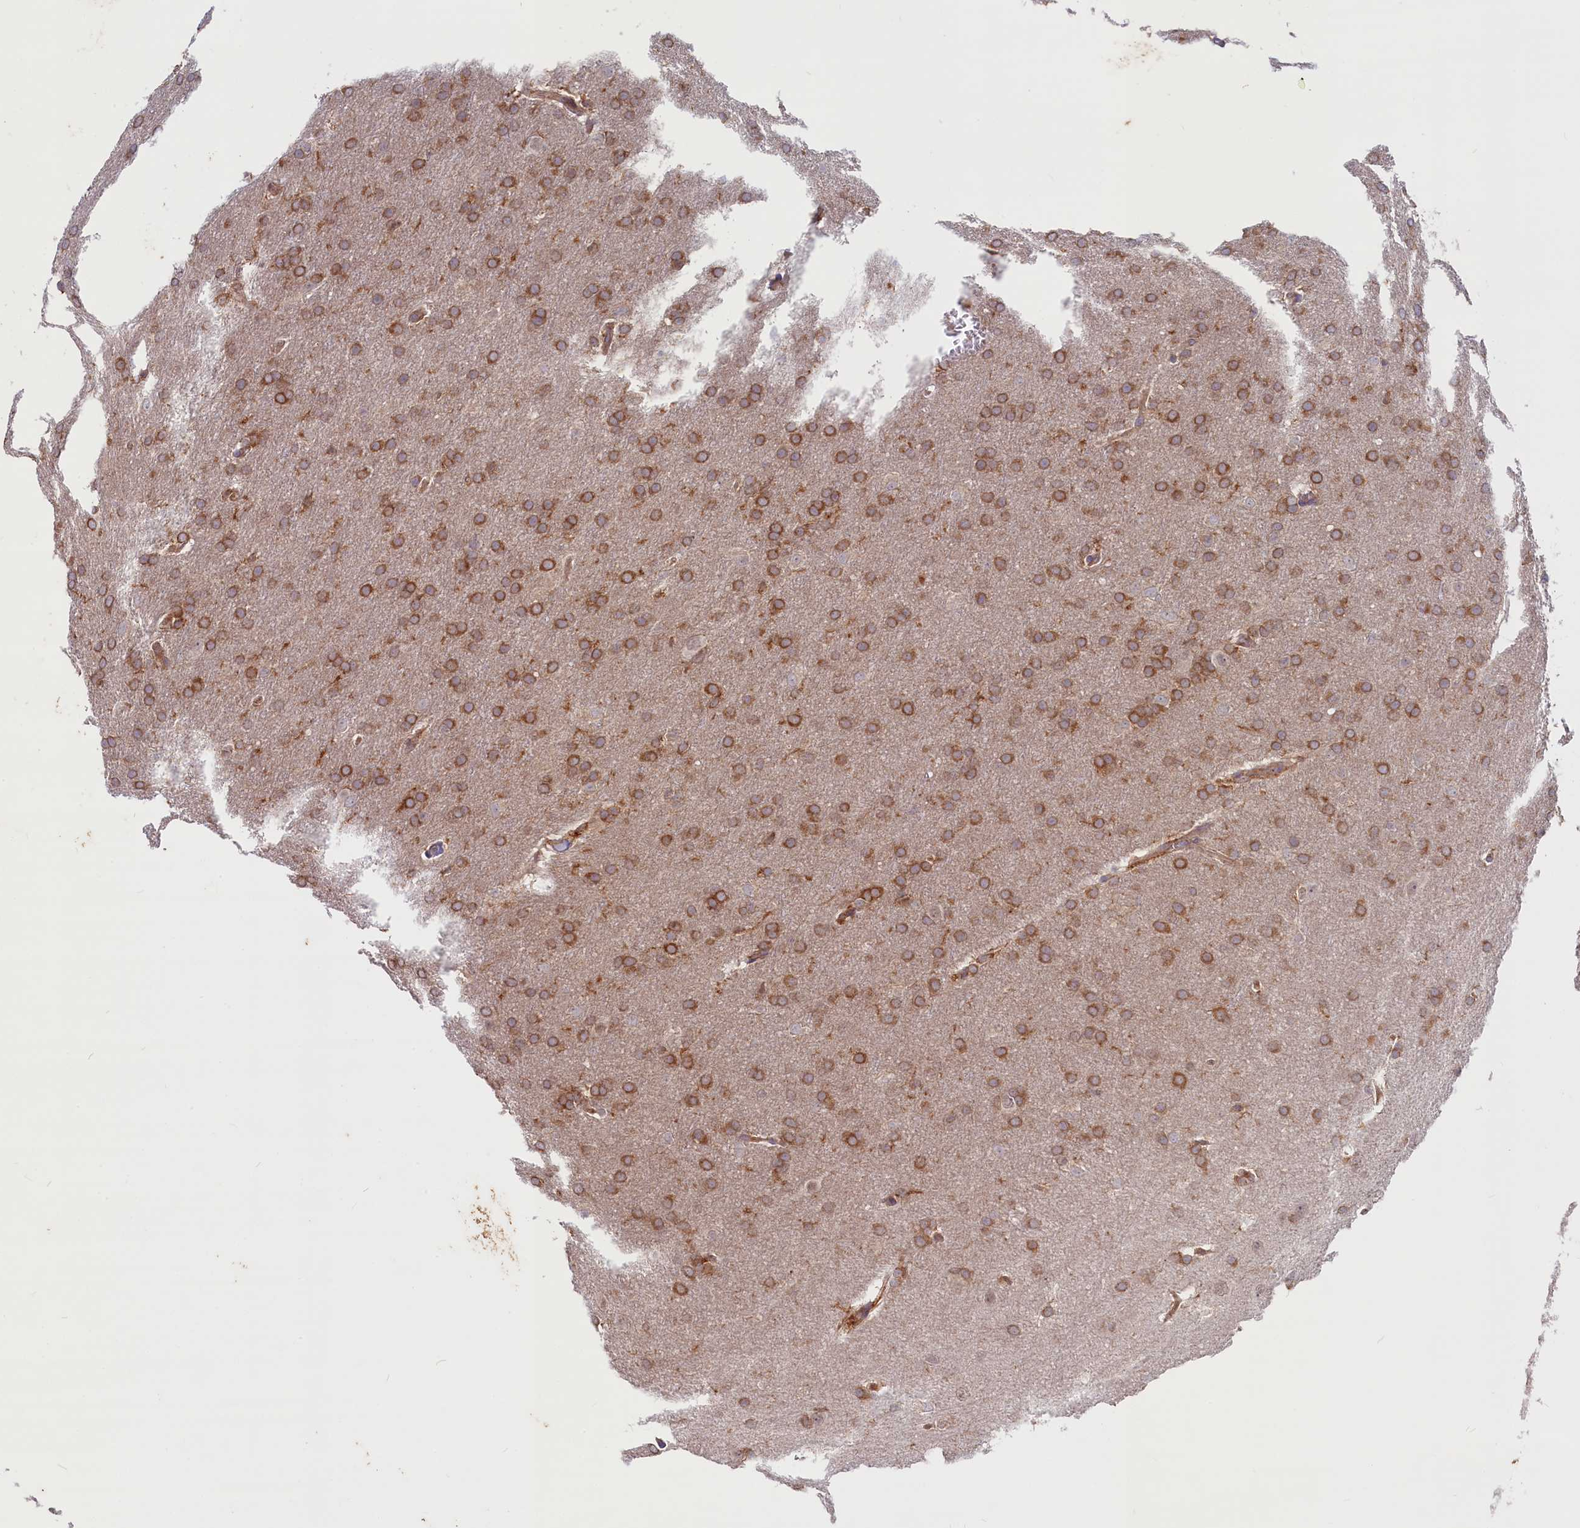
{"staining": {"intensity": "strong", "quantity": ">75%", "location": "cytoplasmic/membranous"}, "tissue": "glioma", "cell_type": "Tumor cells", "image_type": "cancer", "snomed": [{"axis": "morphology", "description": "Glioma, malignant, Low grade"}, {"axis": "topography", "description": "Brain"}], "caption": "A high amount of strong cytoplasmic/membranous positivity is present in approximately >75% of tumor cells in malignant glioma (low-grade) tissue. The staining is performed using DAB (3,3'-diaminobenzidine) brown chromogen to label protein expression. The nuclei are counter-stained blue using hematoxylin.", "gene": "MYO9B", "patient": {"sex": "female", "age": 32}}